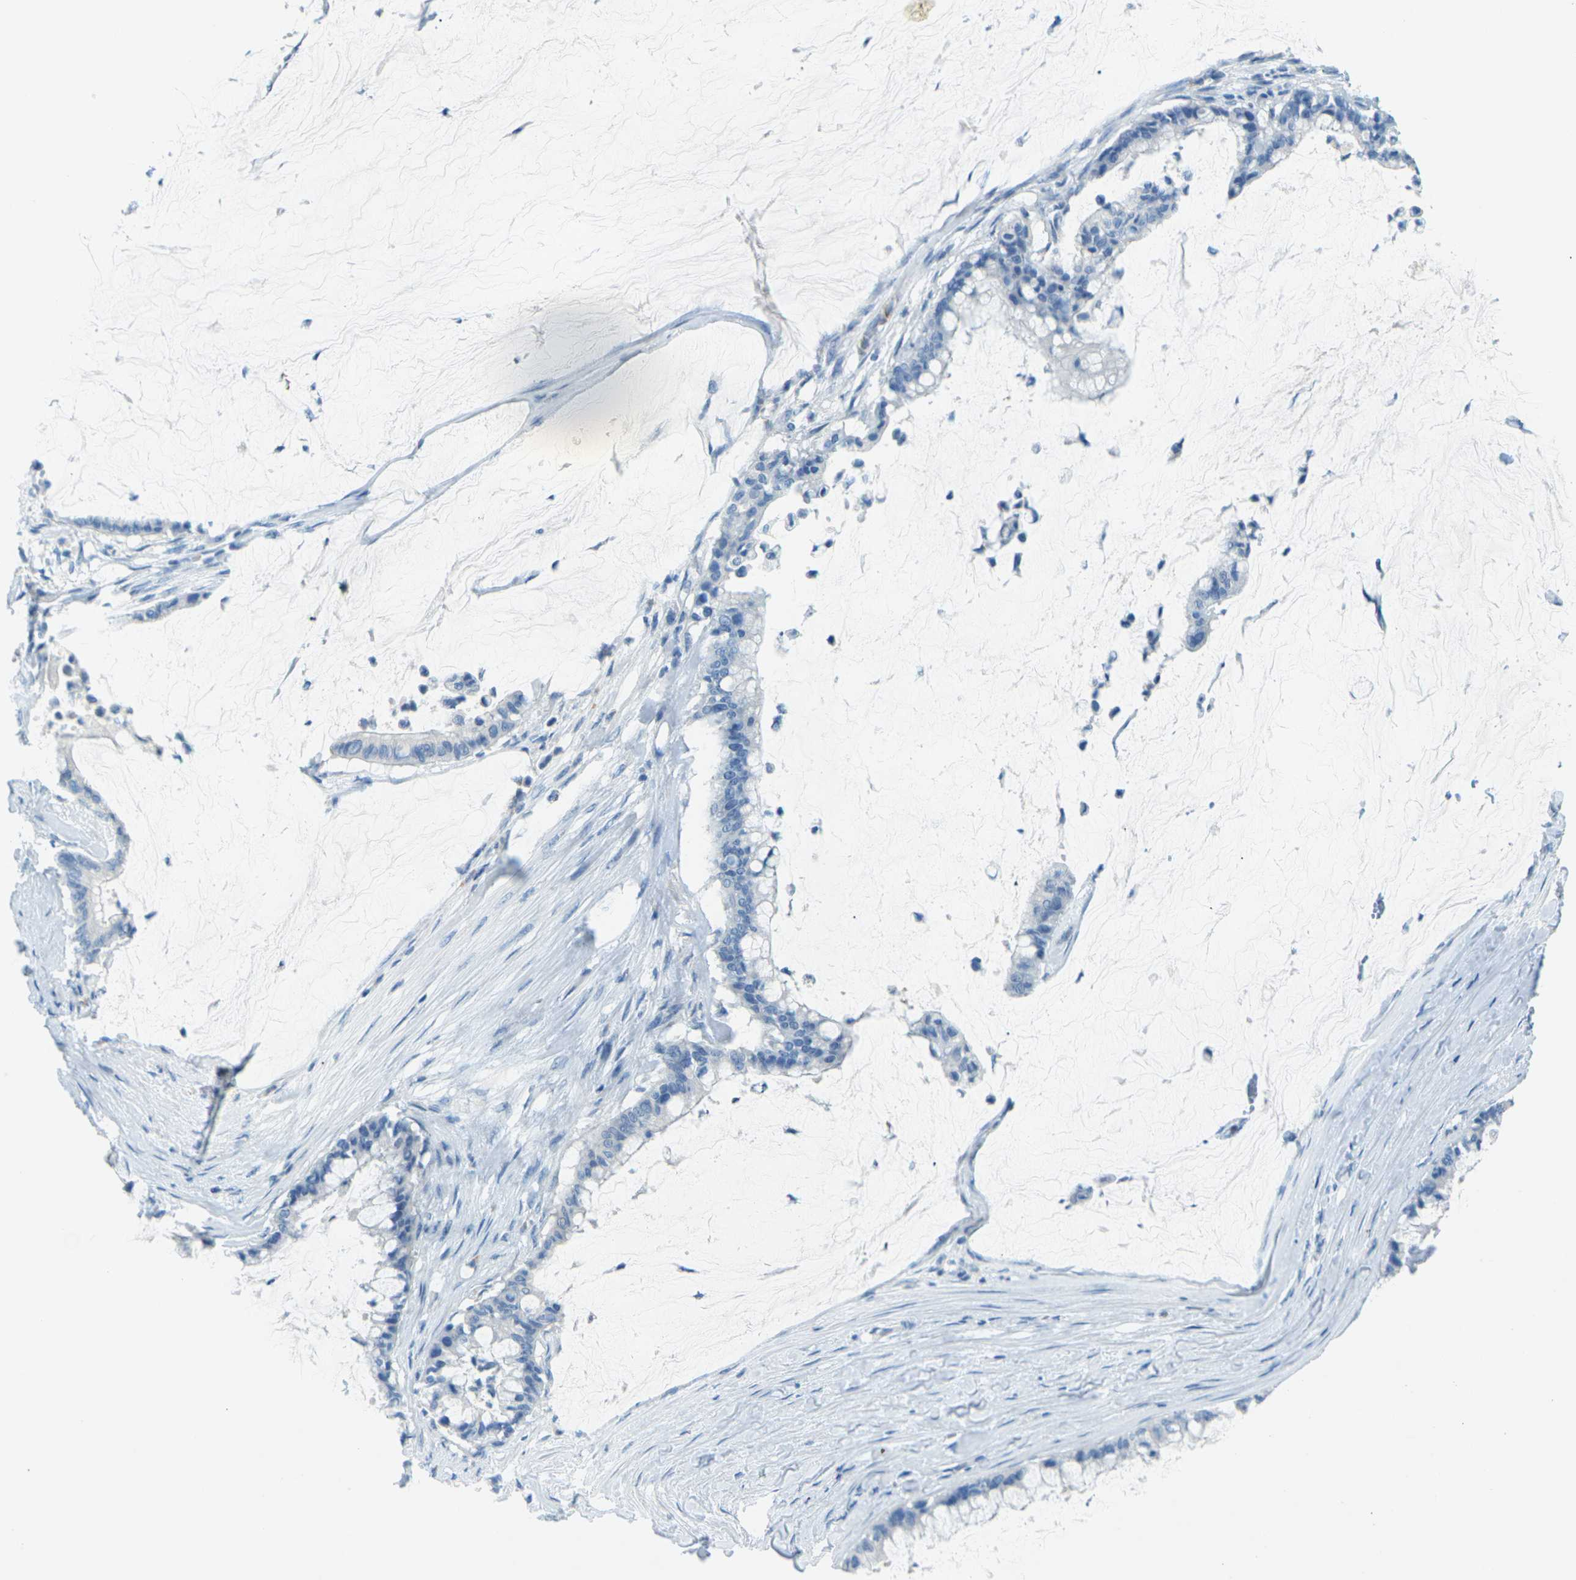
{"staining": {"intensity": "negative", "quantity": "none", "location": "none"}, "tissue": "pancreatic cancer", "cell_type": "Tumor cells", "image_type": "cancer", "snomed": [{"axis": "morphology", "description": "Adenocarcinoma, NOS"}, {"axis": "topography", "description": "Pancreas"}], "caption": "The image demonstrates no significant staining in tumor cells of pancreatic adenocarcinoma.", "gene": "CDH16", "patient": {"sex": "male", "age": 41}}